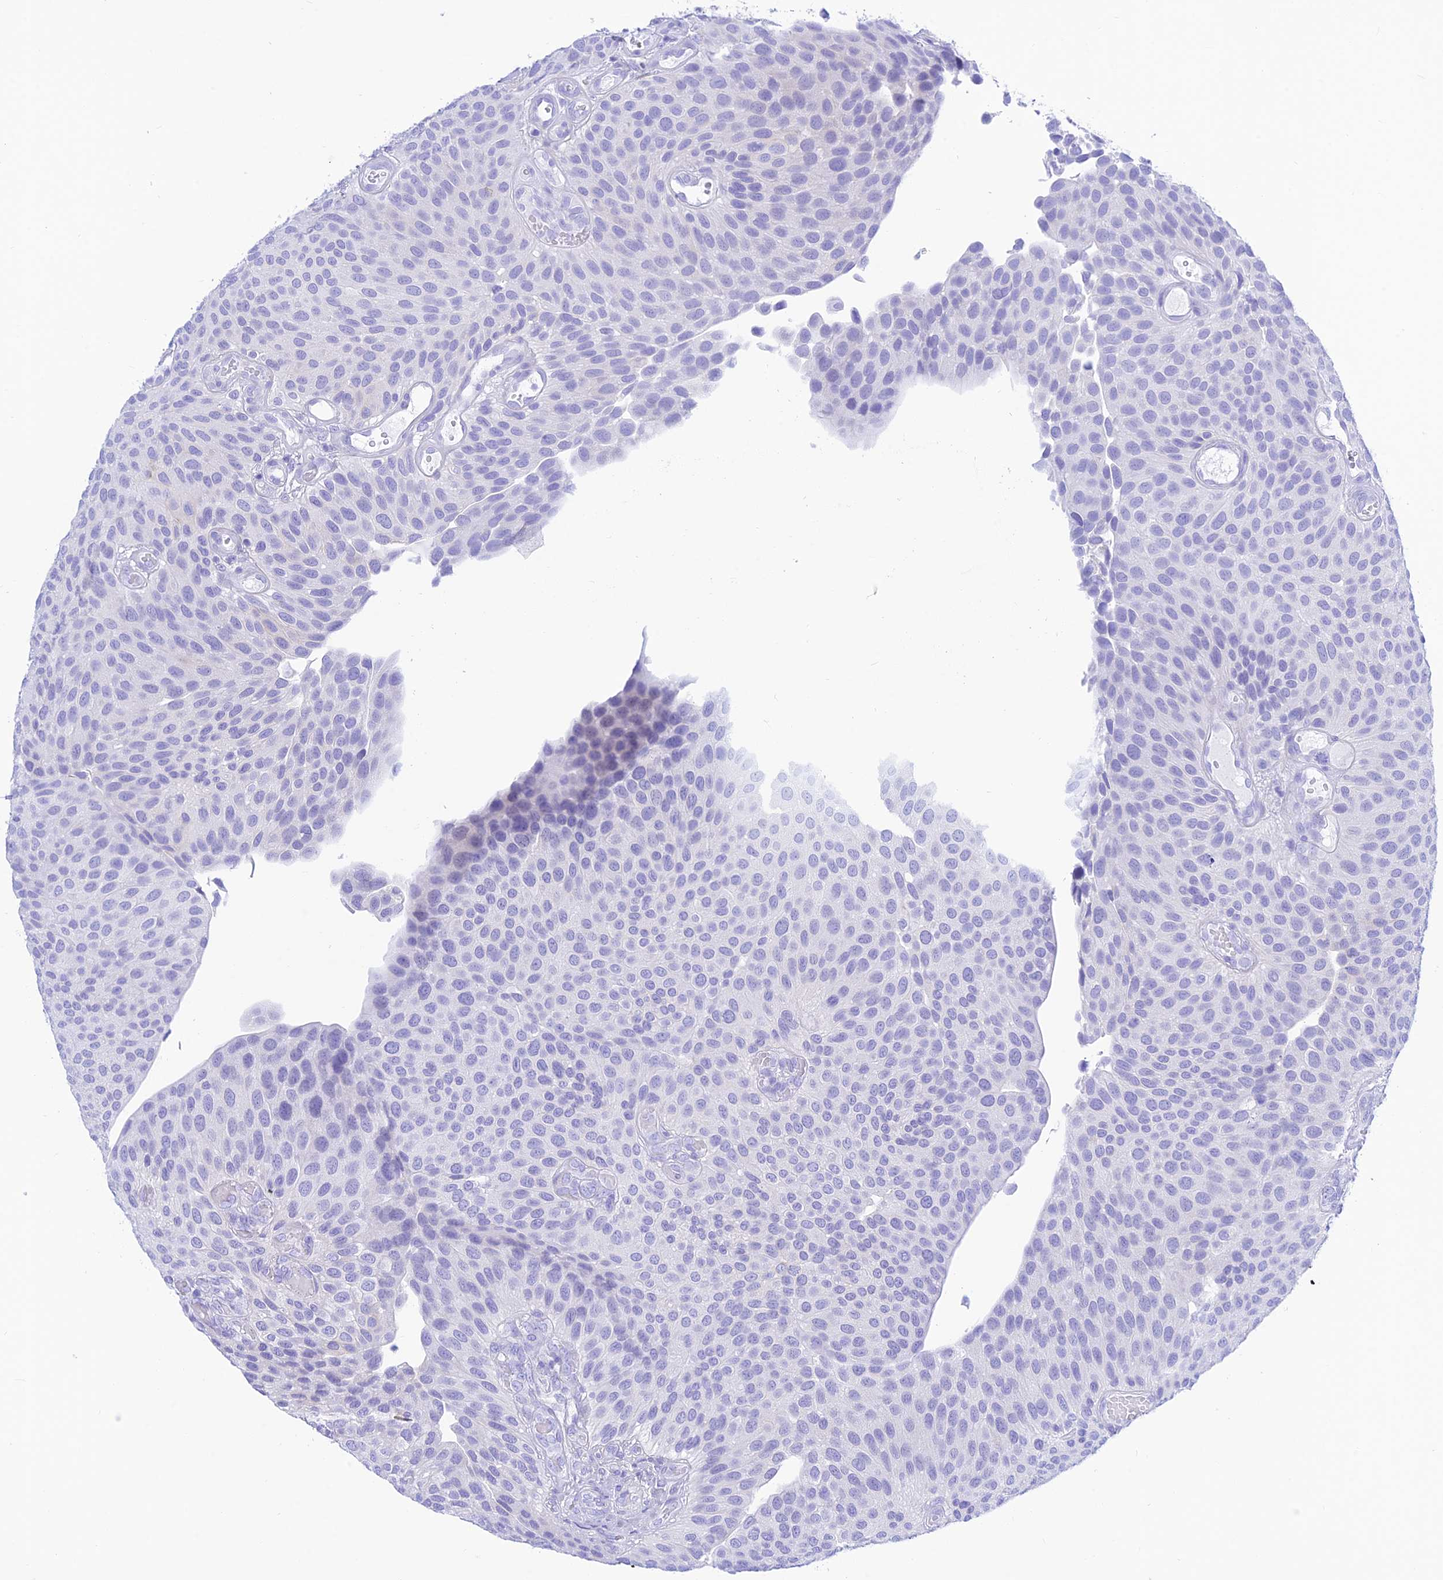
{"staining": {"intensity": "negative", "quantity": "none", "location": "none"}, "tissue": "urothelial cancer", "cell_type": "Tumor cells", "image_type": "cancer", "snomed": [{"axis": "morphology", "description": "Urothelial carcinoma, Low grade"}, {"axis": "topography", "description": "Urinary bladder"}], "caption": "Immunohistochemical staining of human urothelial cancer demonstrates no significant staining in tumor cells. (DAB (3,3'-diaminobenzidine) IHC with hematoxylin counter stain).", "gene": "PRNP", "patient": {"sex": "male", "age": 89}}